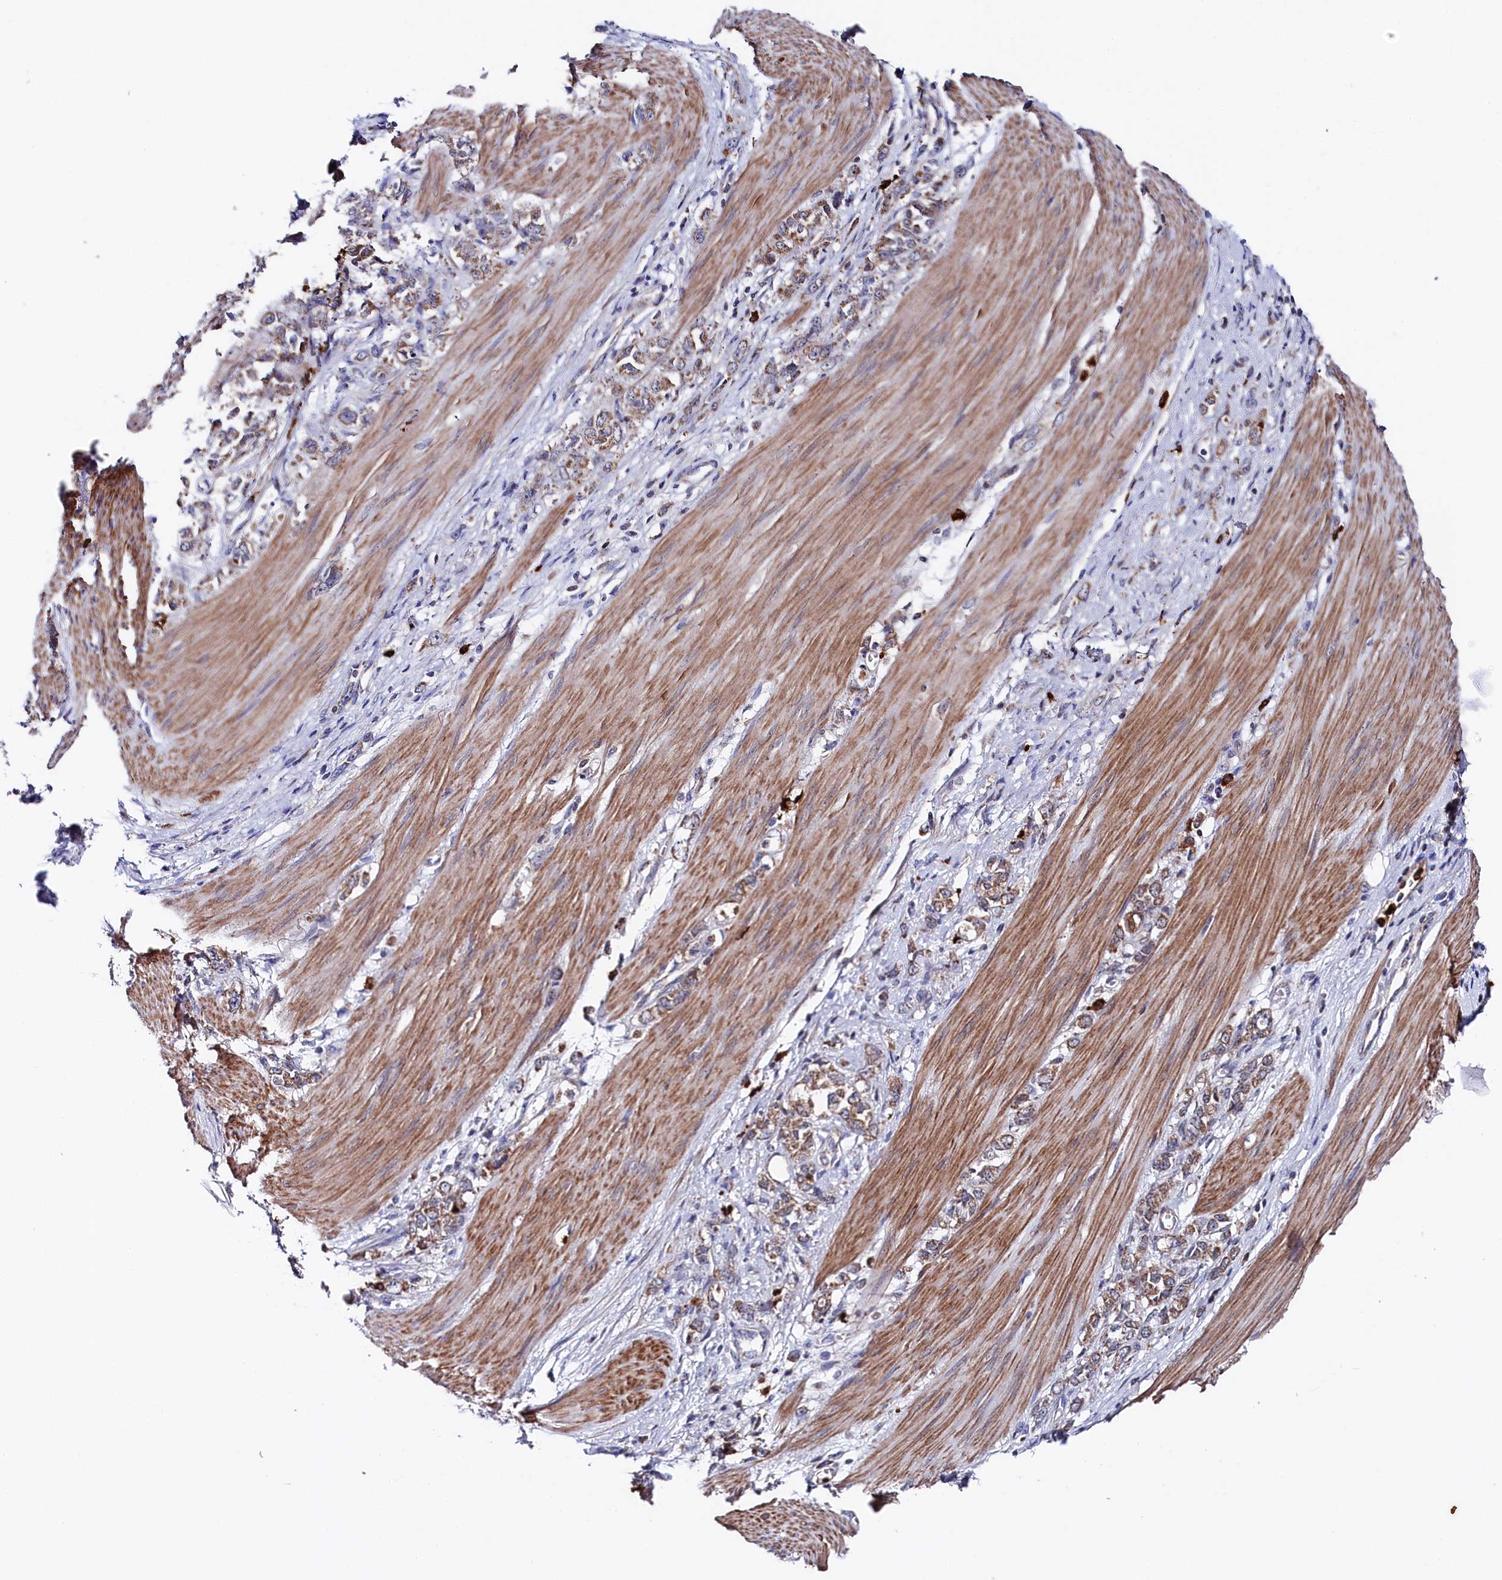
{"staining": {"intensity": "moderate", "quantity": ">75%", "location": "cytoplasmic/membranous"}, "tissue": "stomach cancer", "cell_type": "Tumor cells", "image_type": "cancer", "snomed": [{"axis": "morphology", "description": "Adenocarcinoma, NOS"}, {"axis": "topography", "description": "Stomach"}], "caption": "Stomach cancer (adenocarcinoma) was stained to show a protein in brown. There is medium levels of moderate cytoplasmic/membranous positivity in approximately >75% of tumor cells.", "gene": "CHCHD1", "patient": {"sex": "female", "age": 76}}